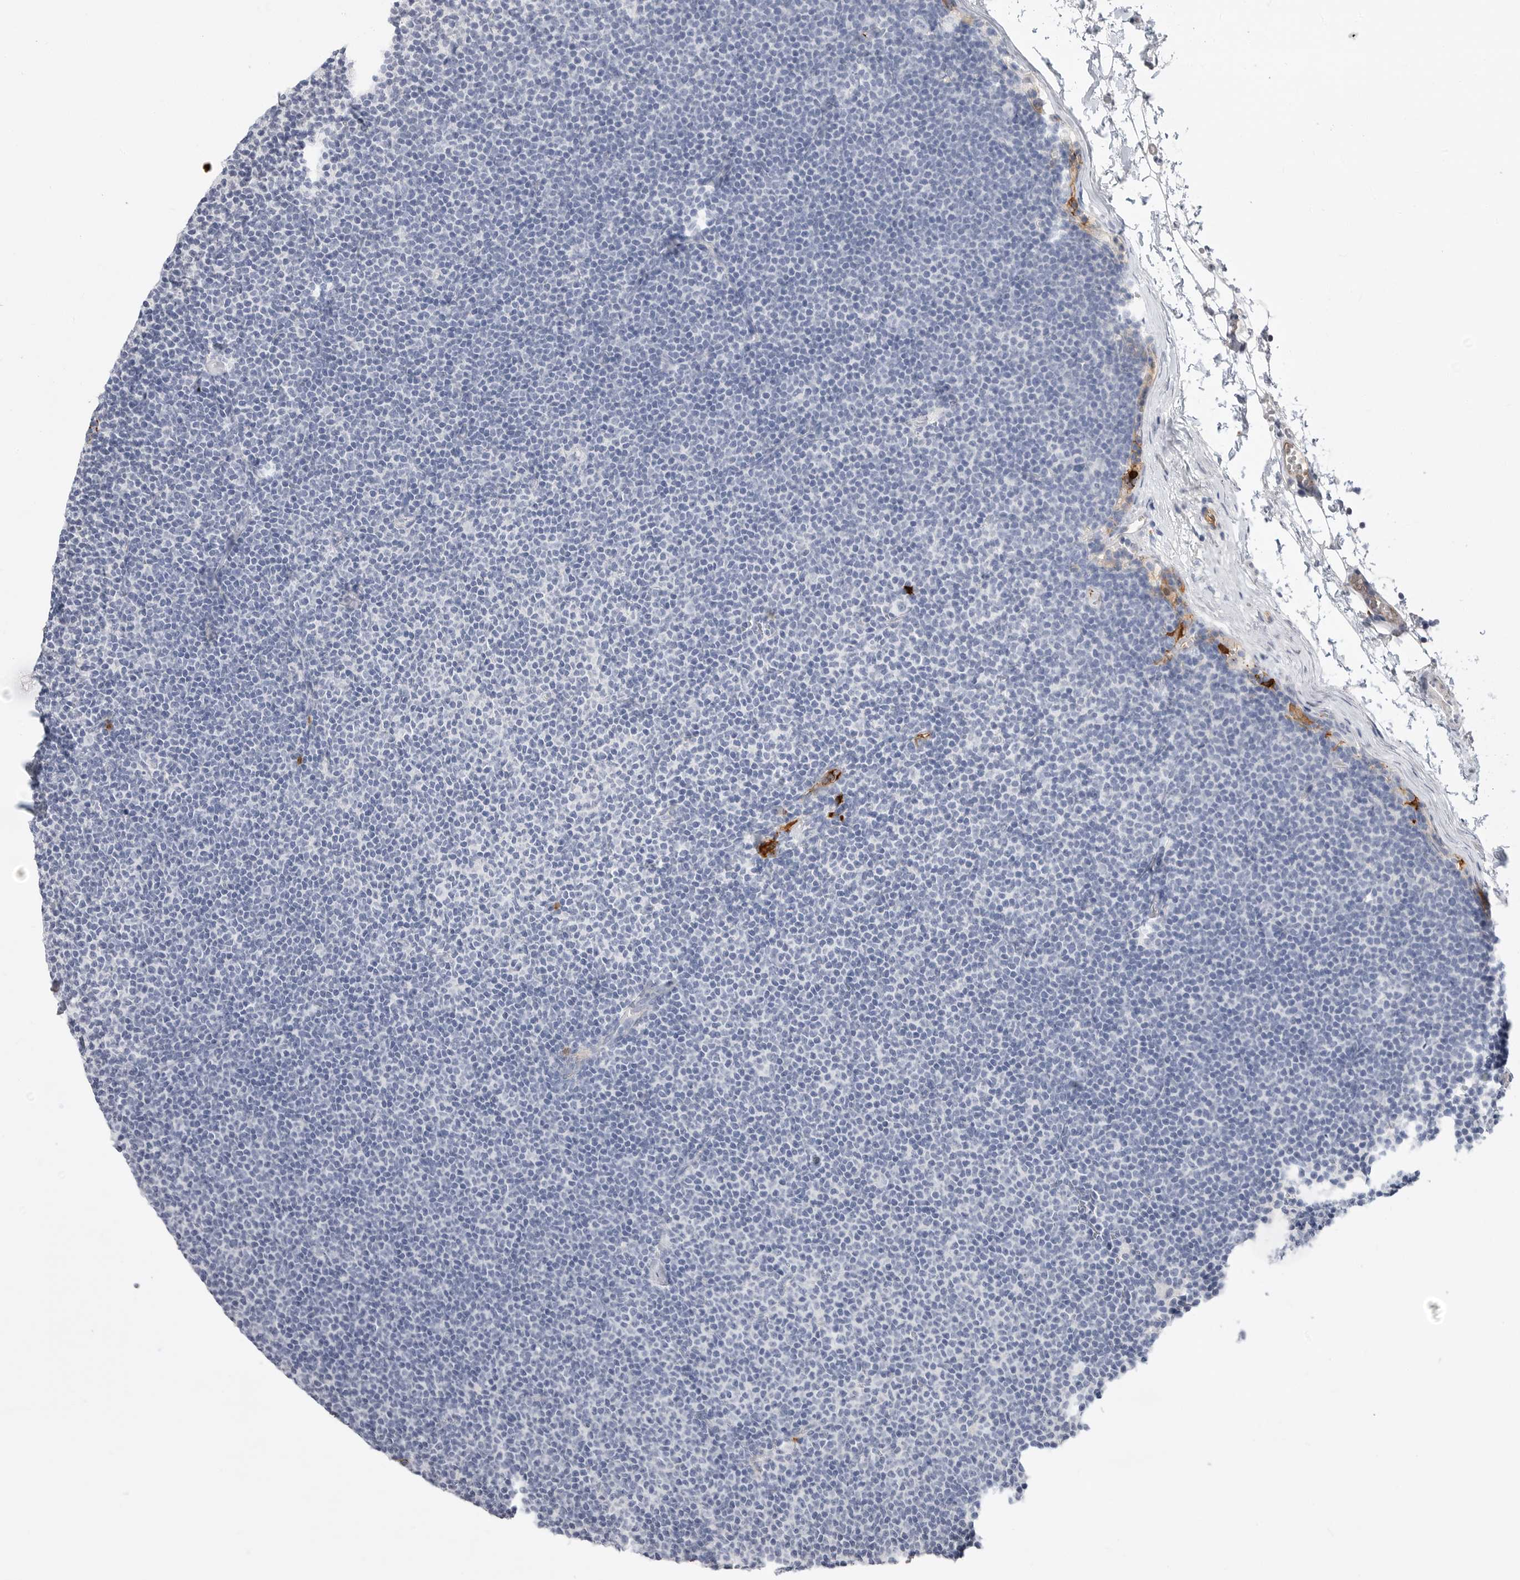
{"staining": {"intensity": "negative", "quantity": "none", "location": "none"}, "tissue": "lymphoma", "cell_type": "Tumor cells", "image_type": "cancer", "snomed": [{"axis": "morphology", "description": "Malignant lymphoma, non-Hodgkin's type, Low grade"}, {"axis": "topography", "description": "Lymph node"}], "caption": "Photomicrograph shows no significant protein expression in tumor cells of lymphoma.", "gene": "CYB561D1", "patient": {"sex": "female", "age": 53}}